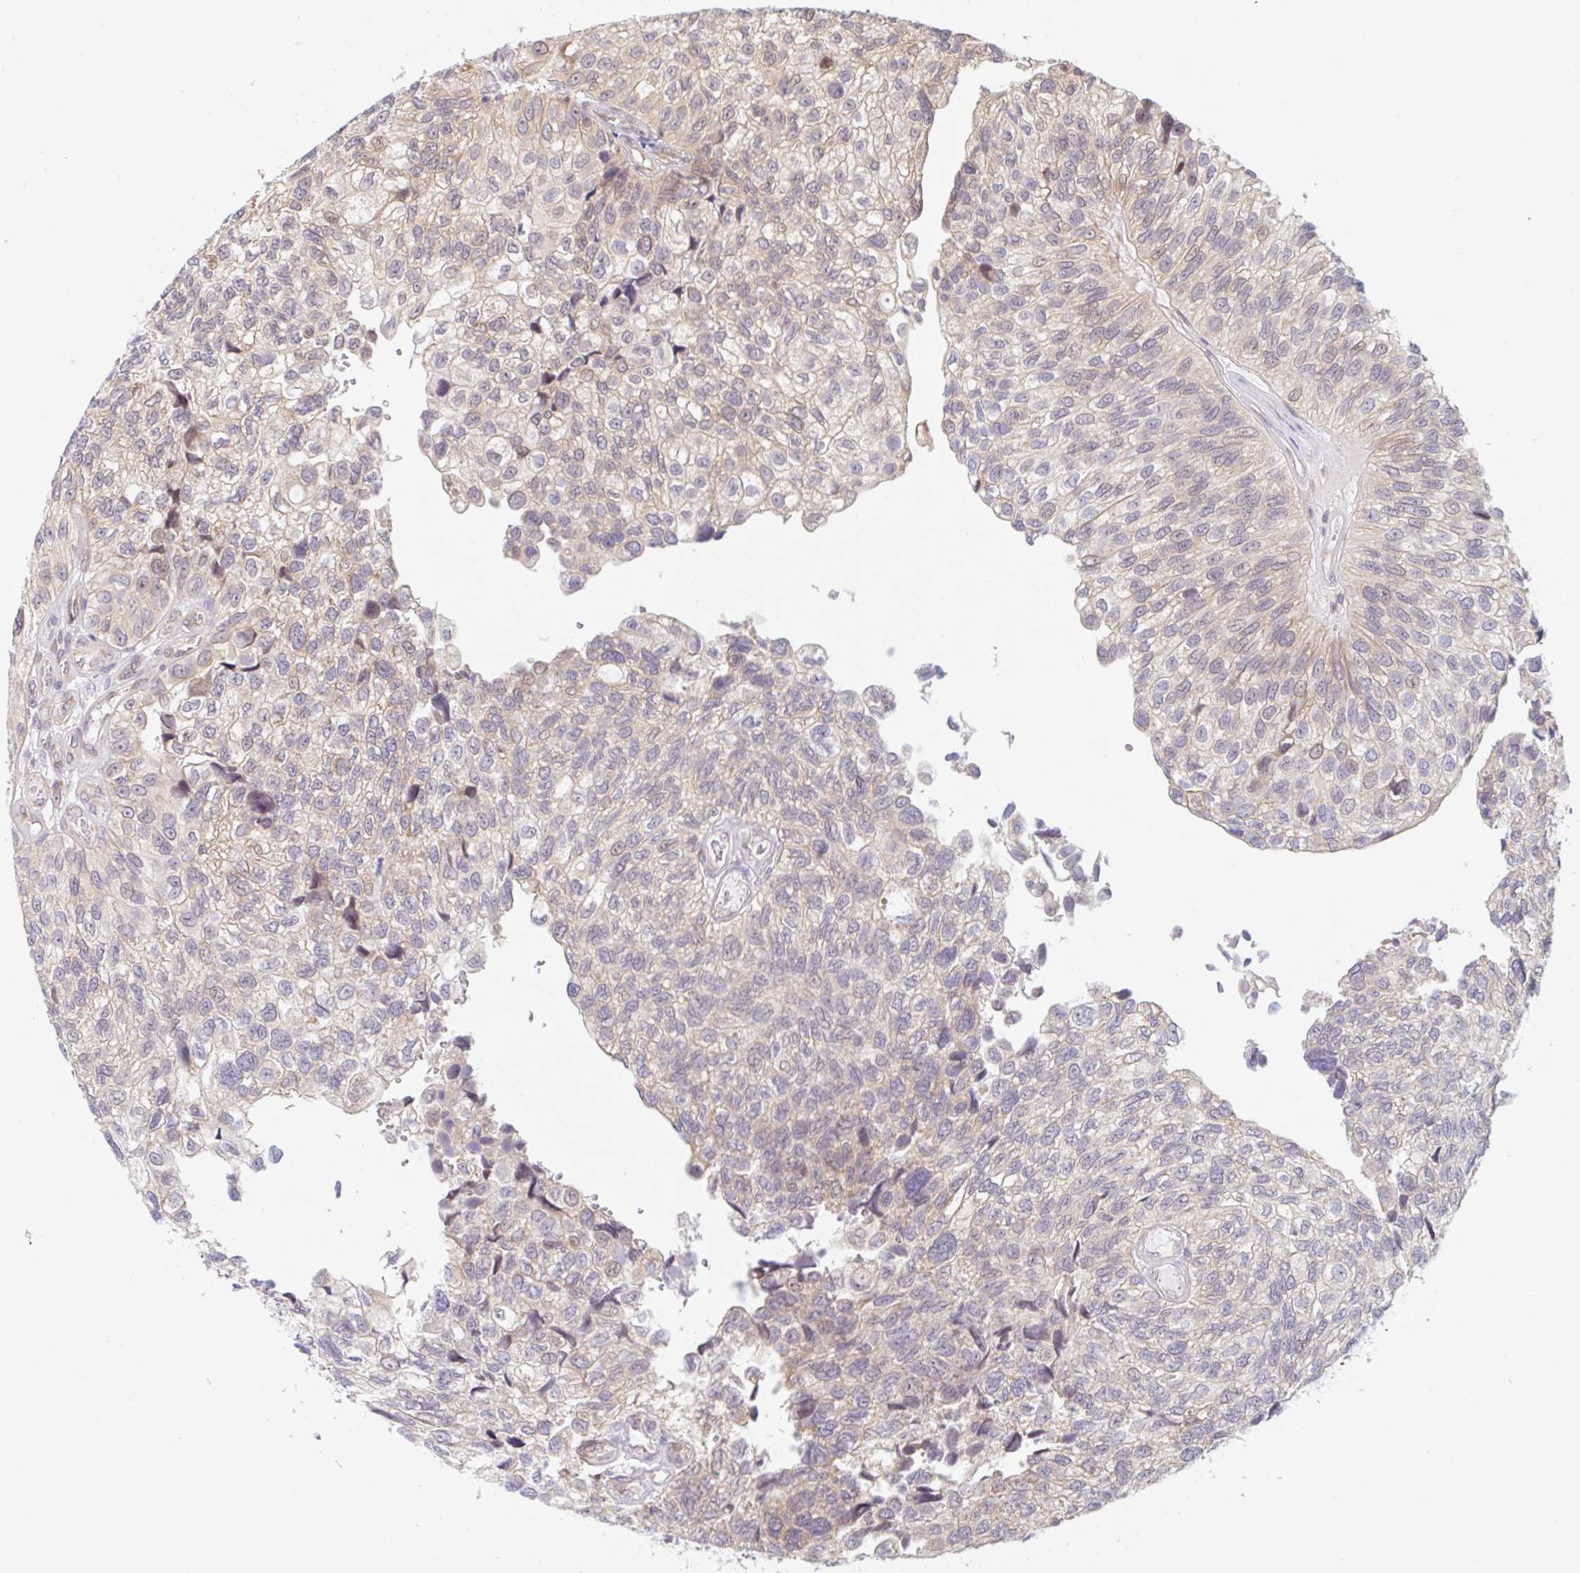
{"staining": {"intensity": "negative", "quantity": "none", "location": "none"}, "tissue": "urothelial cancer", "cell_type": "Tumor cells", "image_type": "cancer", "snomed": [{"axis": "morphology", "description": "Urothelial carcinoma, NOS"}, {"axis": "topography", "description": "Urinary bladder"}], "caption": "Urothelial cancer was stained to show a protein in brown. There is no significant positivity in tumor cells.", "gene": "TBPL2", "patient": {"sex": "male", "age": 87}}